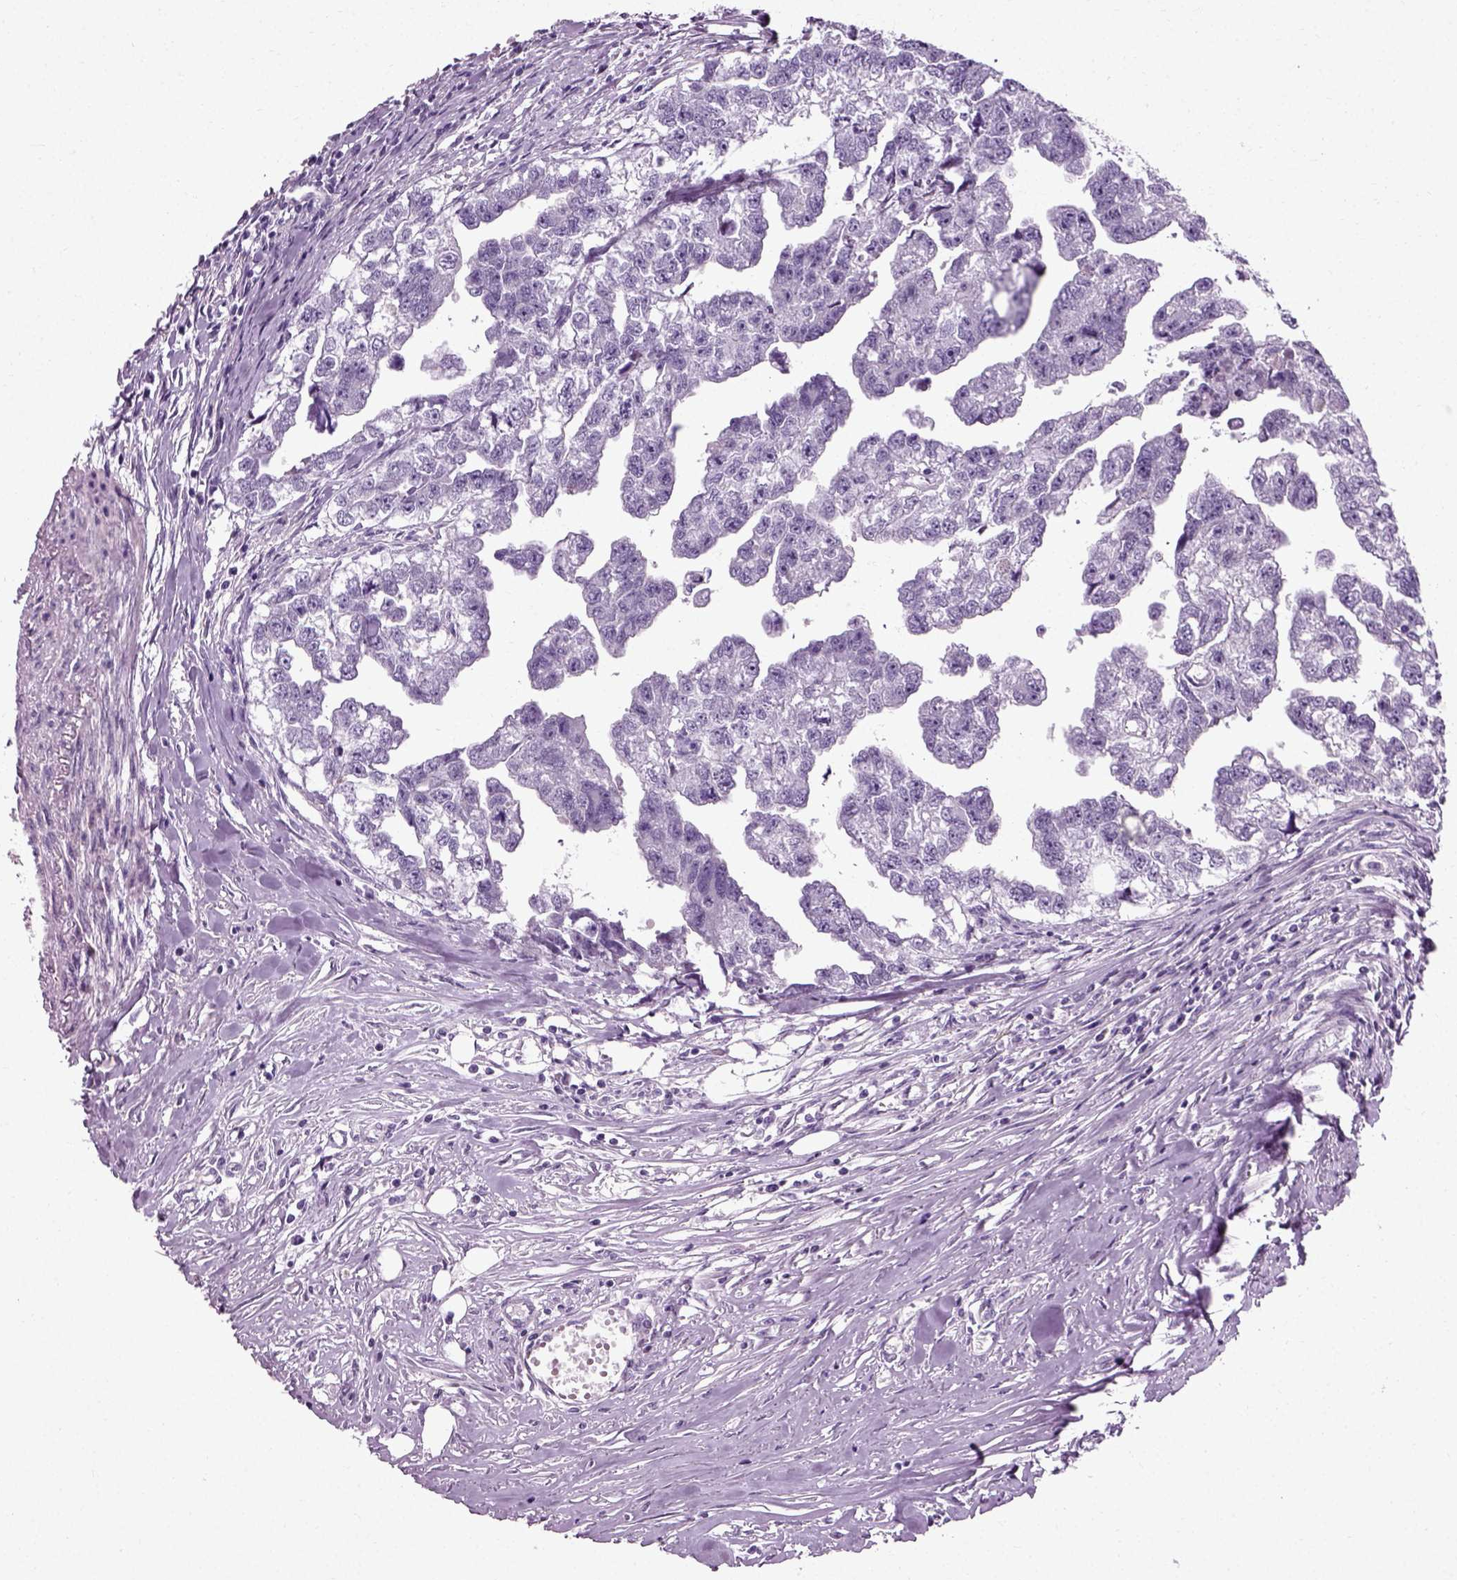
{"staining": {"intensity": "negative", "quantity": "none", "location": "none"}, "tissue": "testis cancer", "cell_type": "Tumor cells", "image_type": "cancer", "snomed": [{"axis": "morphology", "description": "Carcinoma, Embryonal, NOS"}, {"axis": "morphology", "description": "Teratoma, malignant, NOS"}, {"axis": "topography", "description": "Testis"}], "caption": "DAB immunohistochemical staining of human teratoma (malignant) (testis) demonstrates no significant staining in tumor cells.", "gene": "SCG5", "patient": {"sex": "male", "age": 44}}